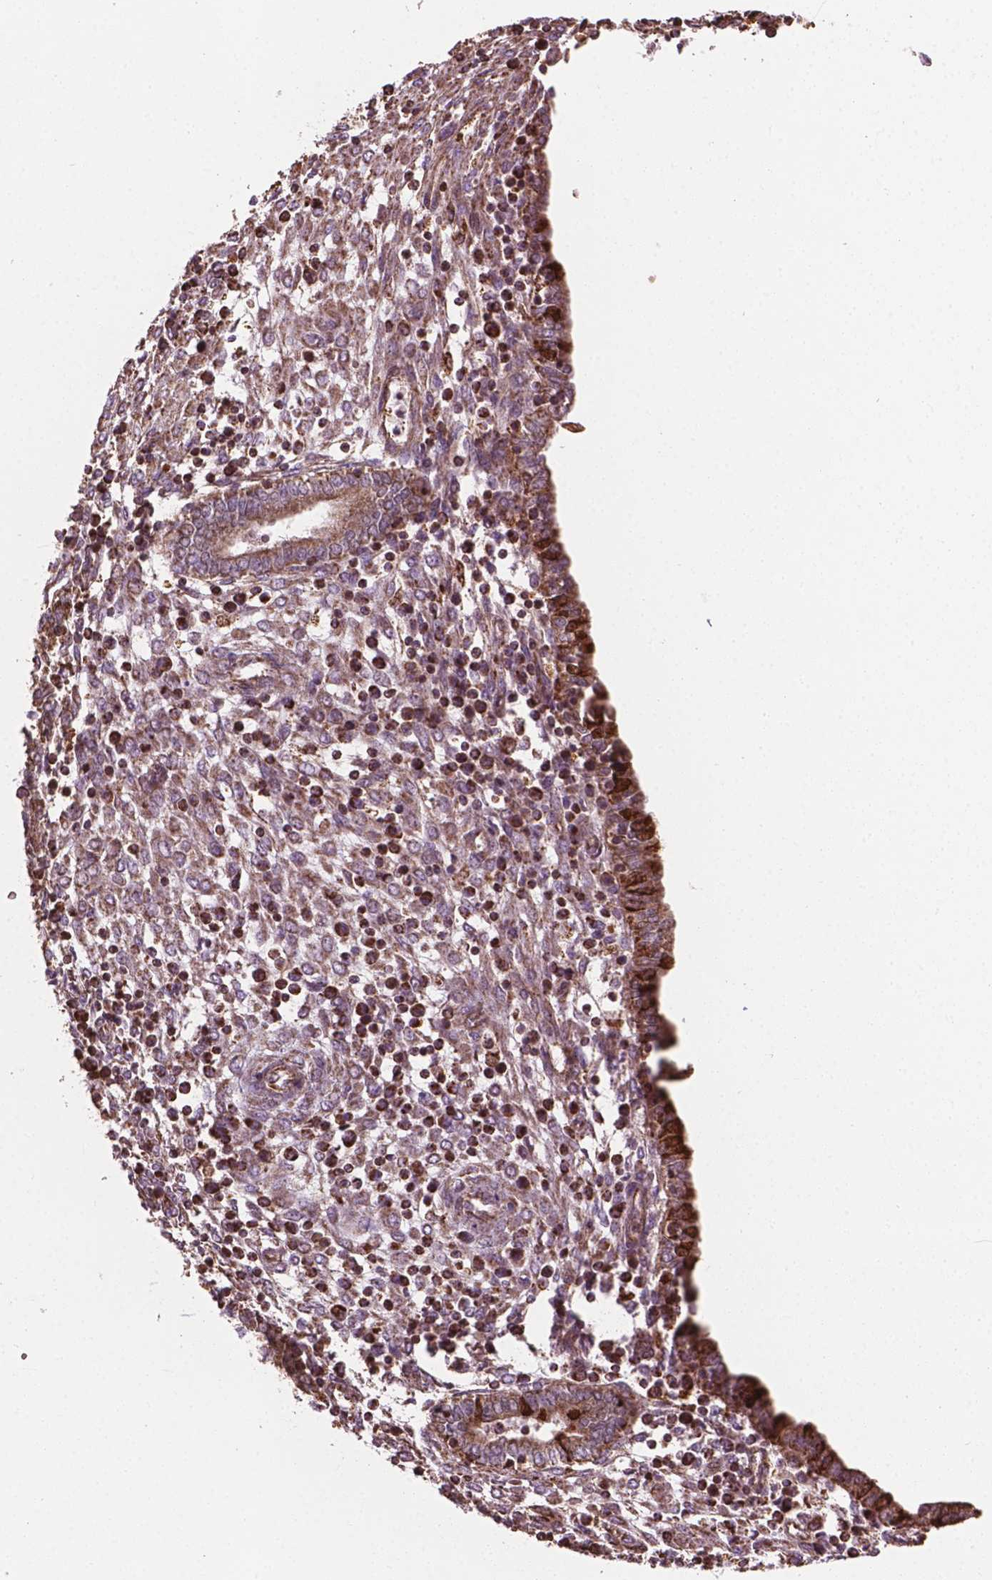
{"staining": {"intensity": "weak", "quantity": ">75%", "location": "cytoplasmic/membranous"}, "tissue": "endometrium", "cell_type": "Cells in endometrial stroma", "image_type": "normal", "snomed": [{"axis": "morphology", "description": "Normal tissue, NOS"}, {"axis": "topography", "description": "Endometrium"}], "caption": "A high-resolution micrograph shows IHC staining of benign endometrium, which exhibits weak cytoplasmic/membranous positivity in about >75% of cells in endometrial stroma.", "gene": "HS3ST3A1", "patient": {"sex": "female", "age": 42}}